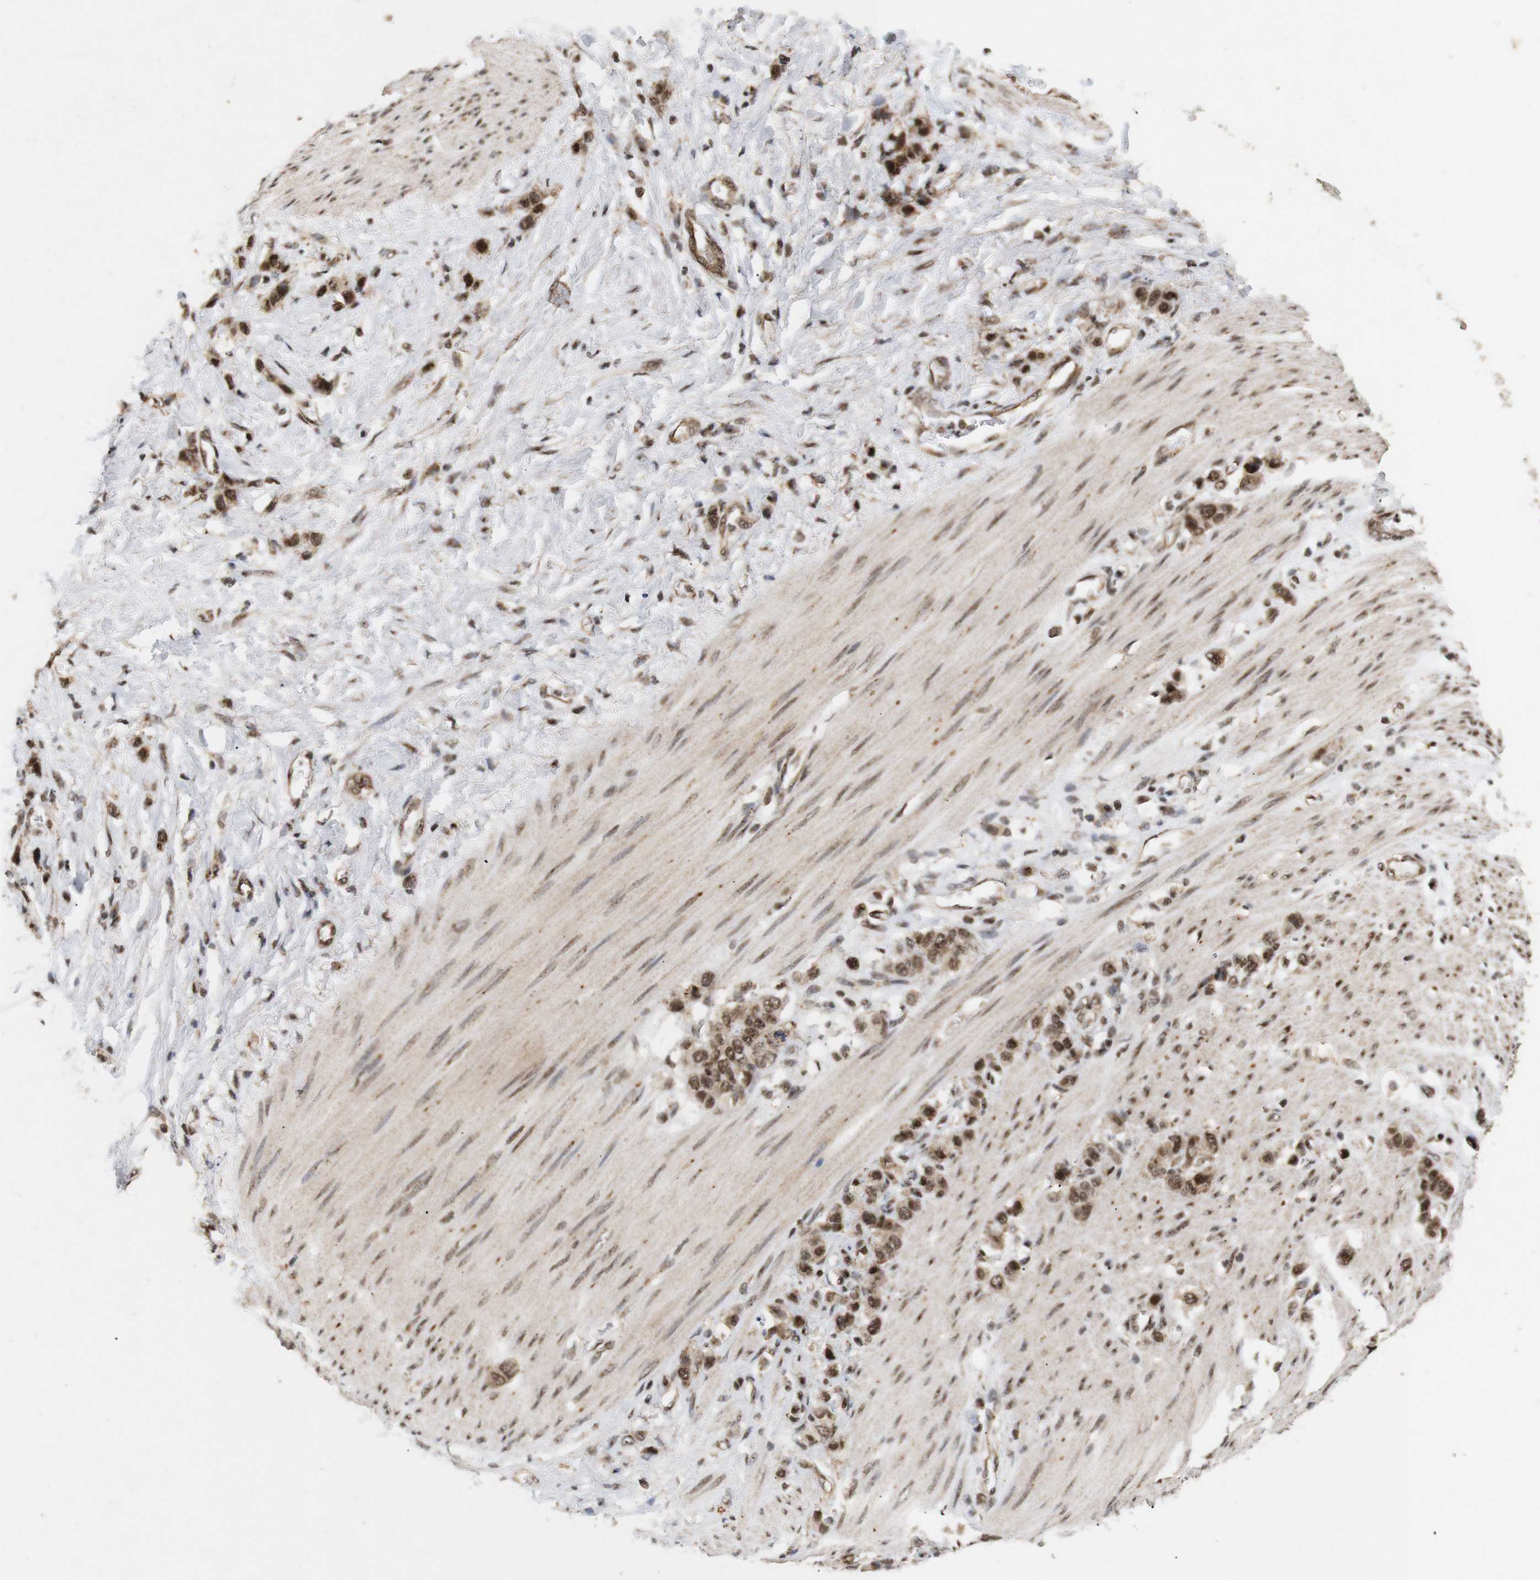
{"staining": {"intensity": "moderate", "quantity": ">75%", "location": "cytoplasmic/membranous,nuclear"}, "tissue": "stomach cancer", "cell_type": "Tumor cells", "image_type": "cancer", "snomed": [{"axis": "morphology", "description": "Adenocarcinoma, NOS"}, {"axis": "morphology", "description": "Adenocarcinoma, High grade"}, {"axis": "topography", "description": "Stomach, upper"}, {"axis": "topography", "description": "Stomach, lower"}], "caption": "Tumor cells display medium levels of moderate cytoplasmic/membranous and nuclear staining in approximately >75% of cells in stomach adenocarcinoma.", "gene": "PYM1", "patient": {"sex": "female", "age": 65}}